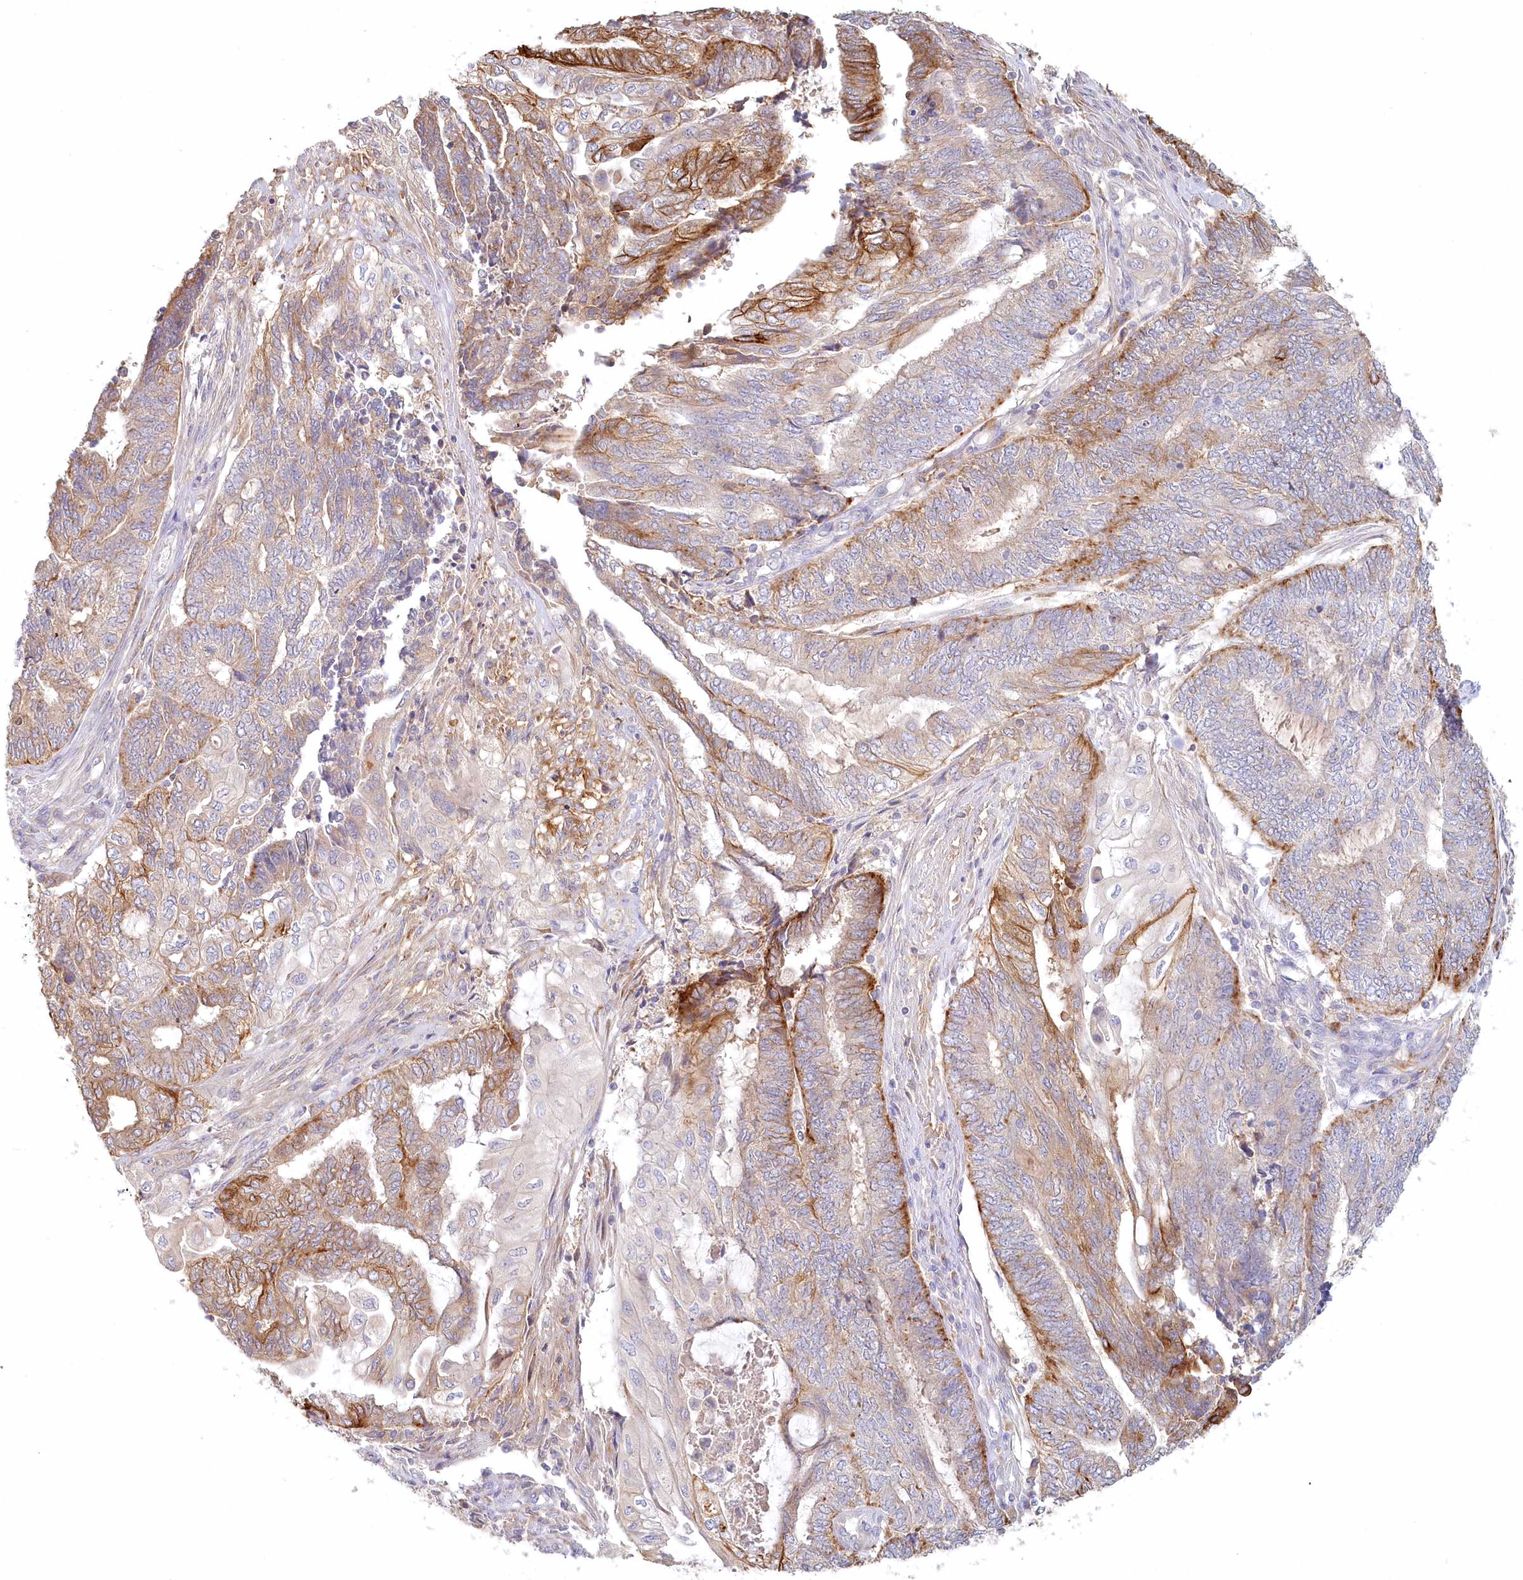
{"staining": {"intensity": "moderate", "quantity": "25%-75%", "location": "cytoplasmic/membranous"}, "tissue": "endometrial cancer", "cell_type": "Tumor cells", "image_type": "cancer", "snomed": [{"axis": "morphology", "description": "Adenocarcinoma, NOS"}, {"axis": "topography", "description": "Uterus"}, {"axis": "topography", "description": "Endometrium"}], "caption": "A brown stain shows moderate cytoplasmic/membranous expression of a protein in endometrial cancer tumor cells.", "gene": "VSIG1", "patient": {"sex": "female", "age": 70}}